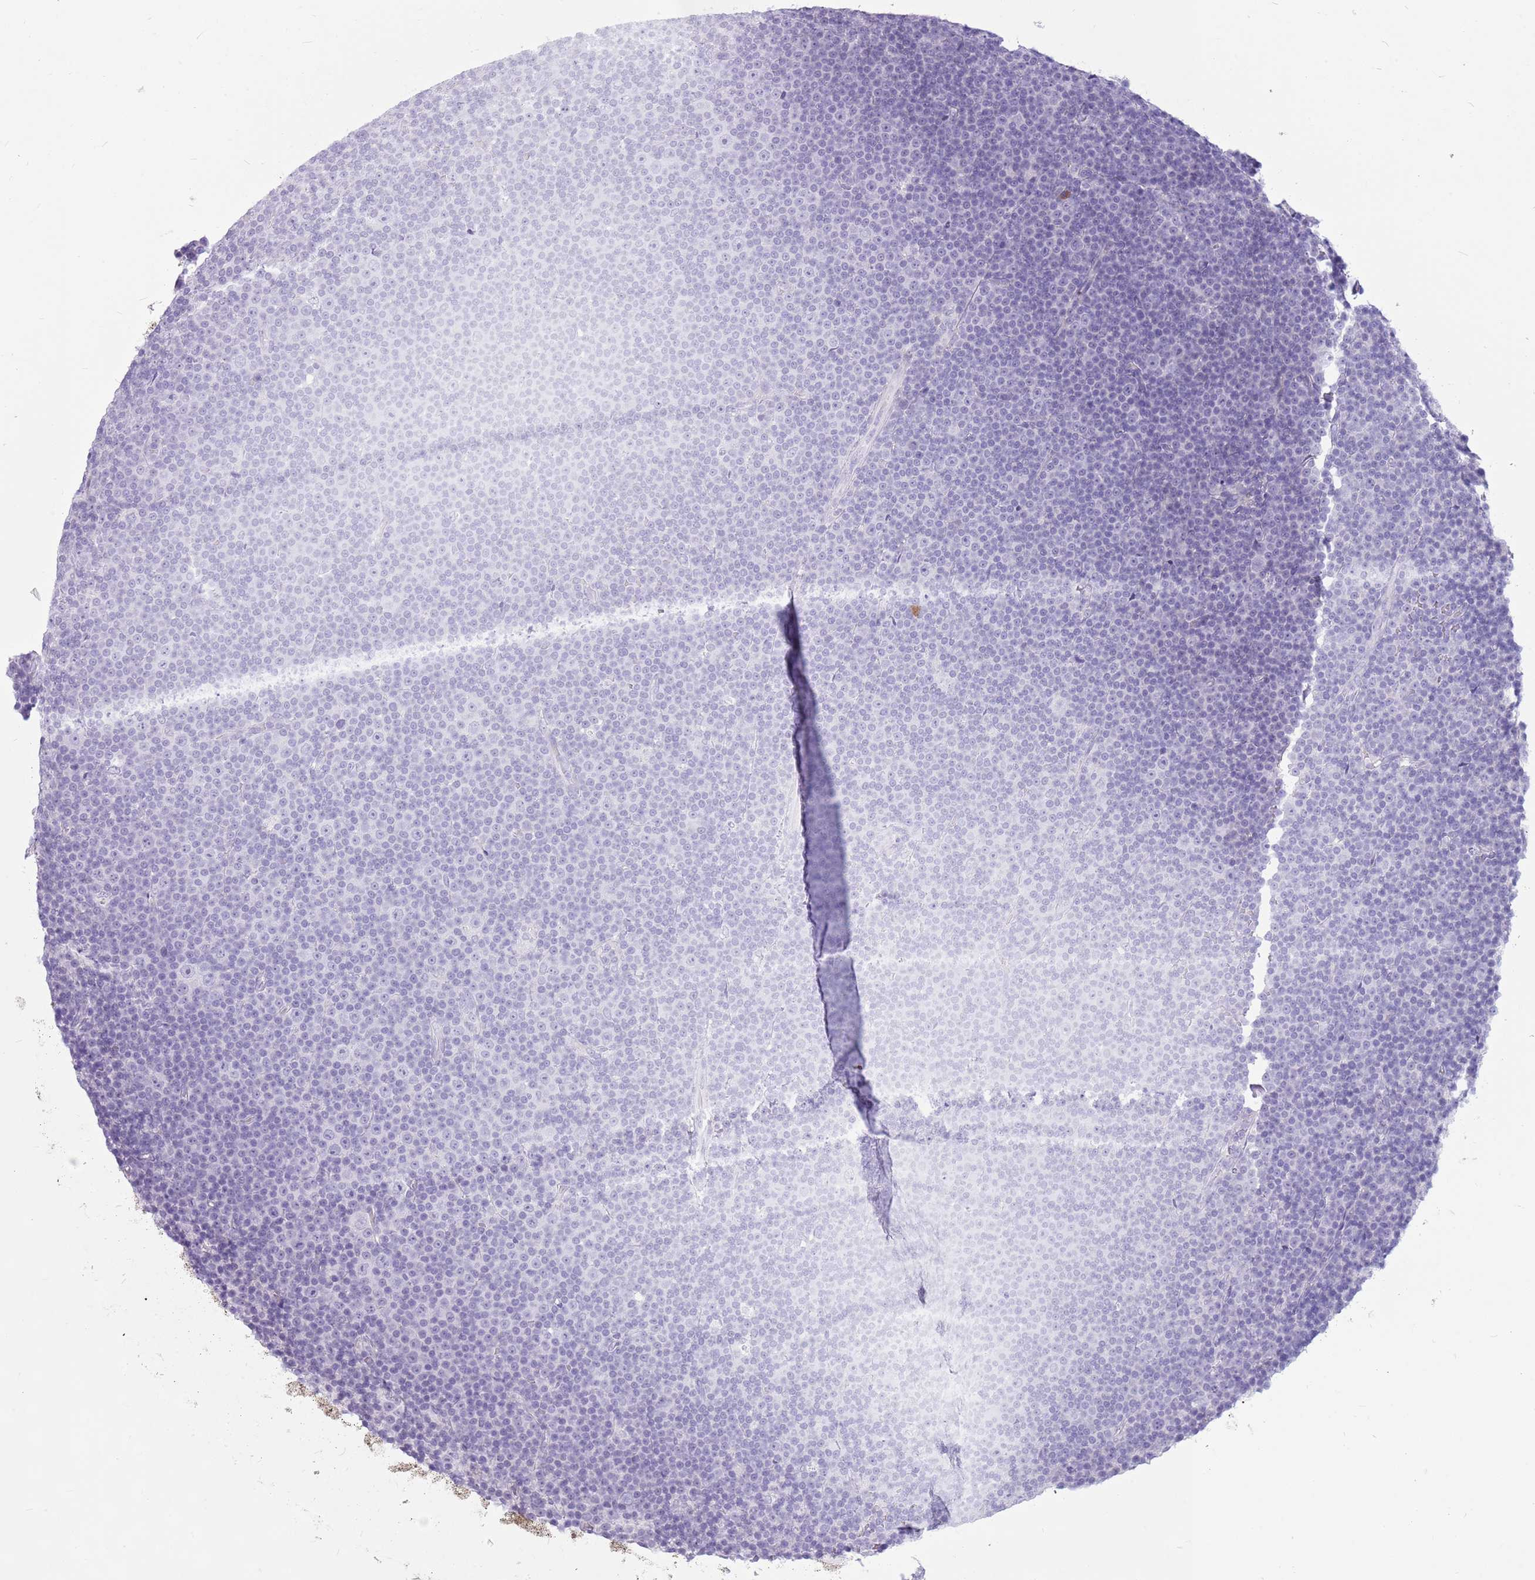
{"staining": {"intensity": "negative", "quantity": "none", "location": "none"}, "tissue": "lymphoma", "cell_type": "Tumor cells", "image_type": "cancer", "snomed": [{"axis": "morphology", "description": "Malignant lymphoma, non-Hodgkin's type, Low grade"}, {"axis": "topography", "description": "Lymph node"}], "caption": "IHC image of human malignant lymphoma, non-Hodgkin's type (low-grade) stained for a protein (brown), which exhibits no positivity in tumor cells.", "gene": "ZNF425", "patient": {"sex": "female", "age": 67}}